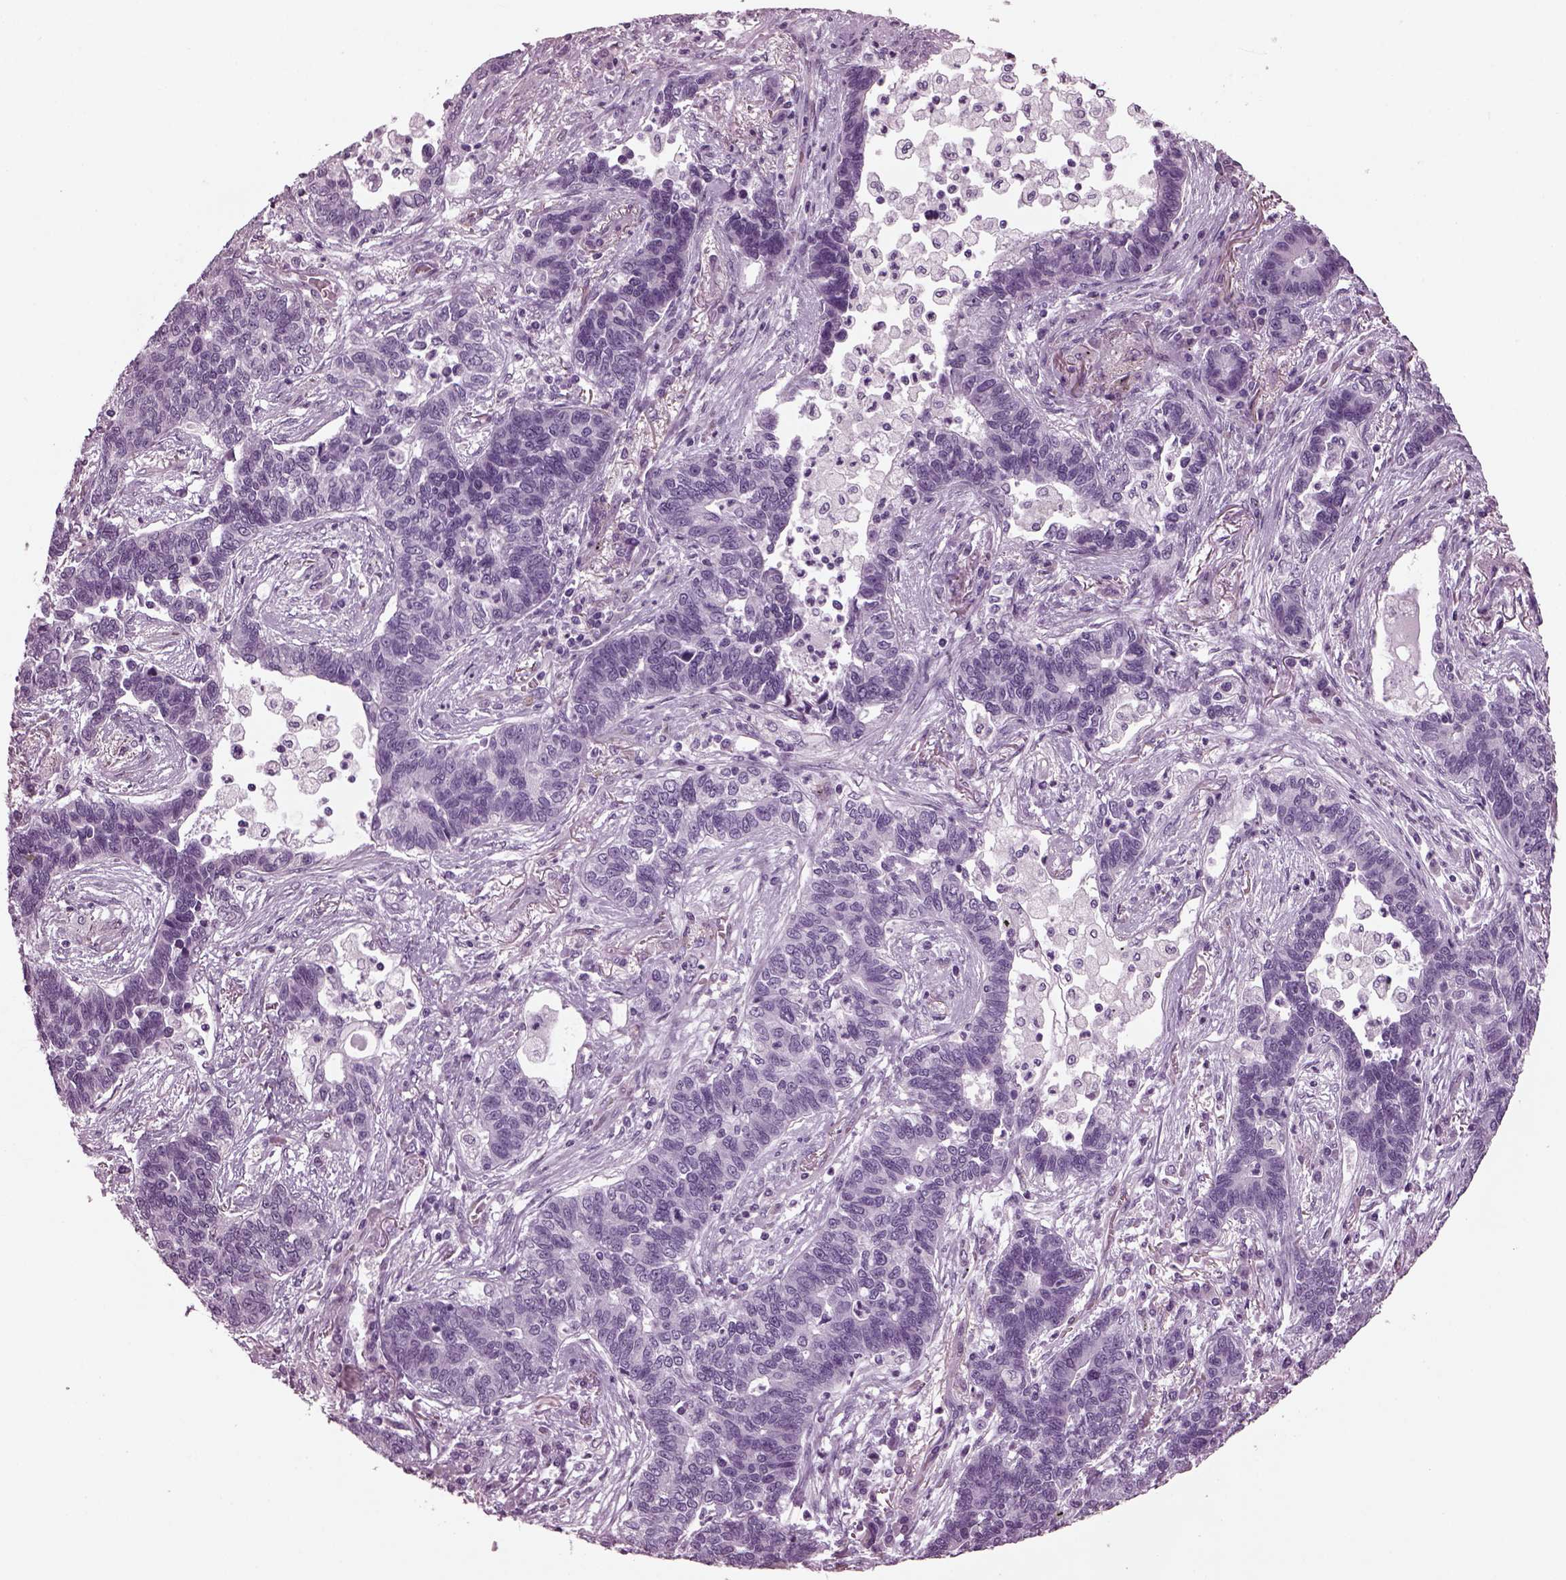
{"staining": {"intensity": "negative", "quantity": "none", "location": "none"}, "tissue": "lung cancer", "cell_type": "Tumor cells", "image_type": "cancer", "snomed": [{"axis": "morphology", "description": "Adenocarcinoma, NOS"}, {"axis": "topography", "description": "Lung"}], "caption": "Lung cancer (adenocarcinoma) was stained to show a protein in brown. There is no significant positivity in tumor cells.", "gene": "TPPP2", "patient": {"sex": "female", "age": 57}}